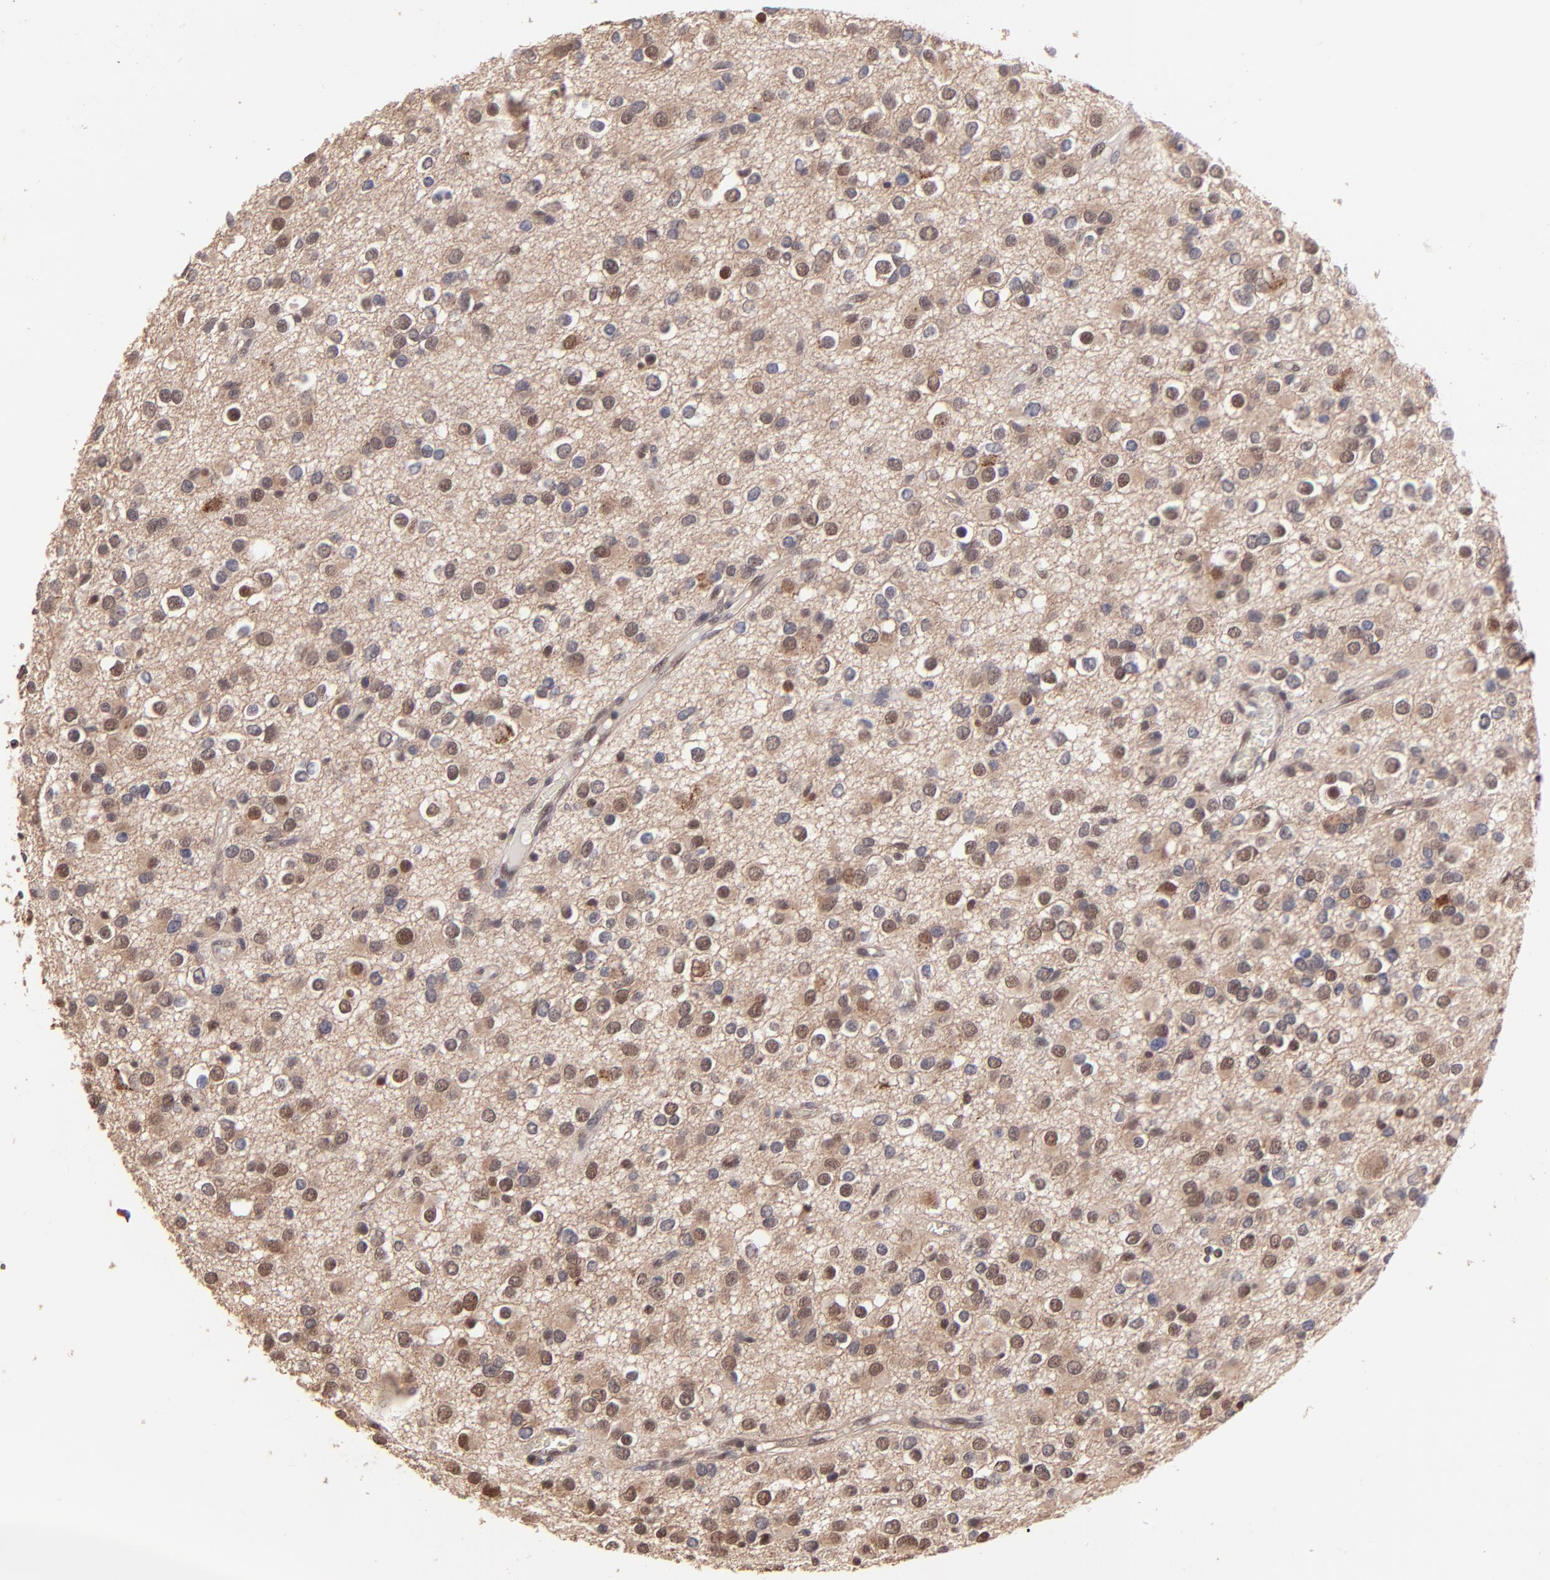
{"staining": {"intensity": "moderate", "quantity": "25%-75%", "location": "cytoplasmic/membranous,nuclear"}, "tissue": "glioma", "cell_type": "Tumor cells", "image_type": "cancer", "snomed": [{"axis": "morphology", "description": "Glioma, malignant, Low grade"}, {"axis": "topography", "description": "Brain"}], "caption": "Immunohistochemistry histopathology image of neoplastic tissue: human glioma stained using immunohistochemistry (IHC) displays medium levels of moderate protein expression localized specifically in the cytoplasmic/membranous and nuclear of tumor cells, appearing as a cytoplasmic/membranous and nuclear brown color.", "gene": "PSMA6", "patient": {"sex": "male", "age": 42}}